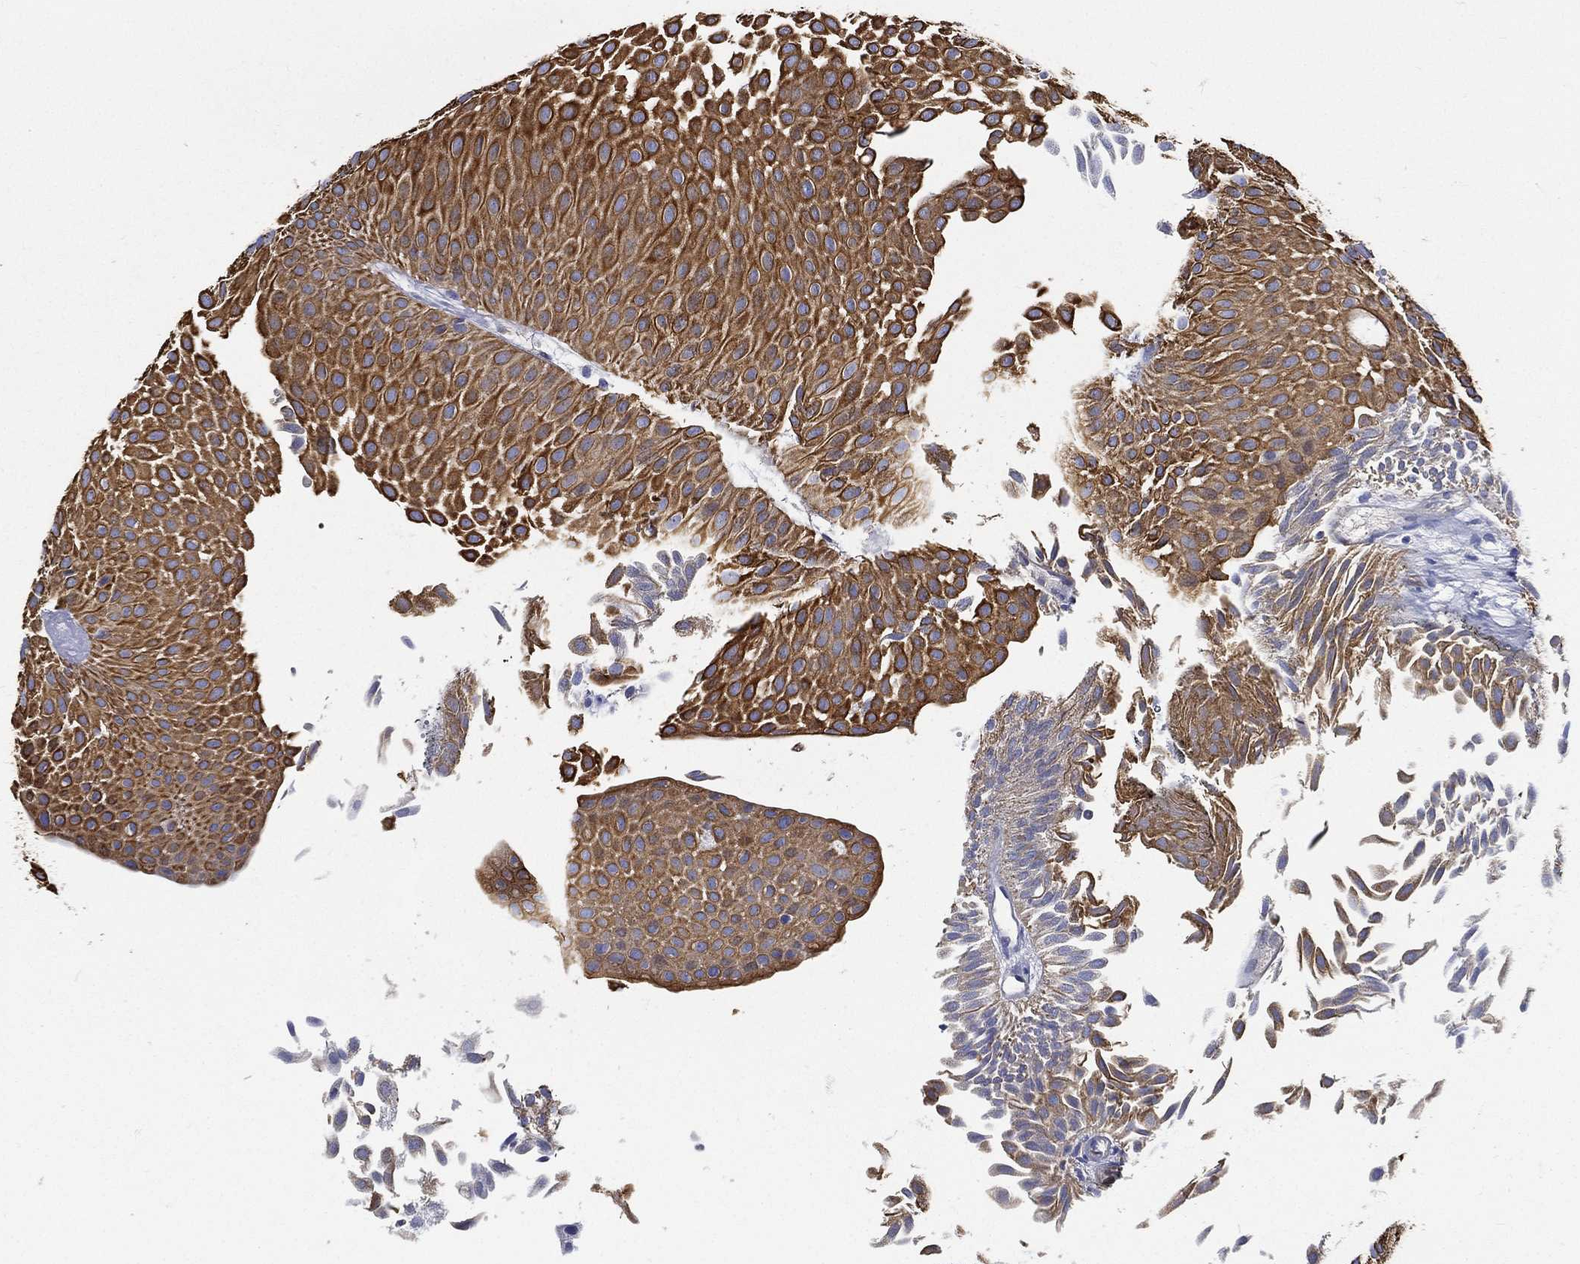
{"staining": {"intensity": "strong", "quantity": ">75%", "location": "cytoplasmic/membranous"}, "tissue": "urothelial cancer", "cell_type": "Tumor cells", "image_type": "cancer", "snomed": [{"axis": "morphology", "description": "Urothelial carcinoma, Low grade"}, {"axis": "topography", "description": "Urinary bladder"}], "caption": "An immunohistochemistry photomicrograph of tumor tissue is shown. Protein staining in brown labels strong cytoplasmic/membranous positivity in low-grade urothelial carcinoma within tumor cells.", "gene": "NEDD9", "patient": {"sex": "male", "age": 64}}